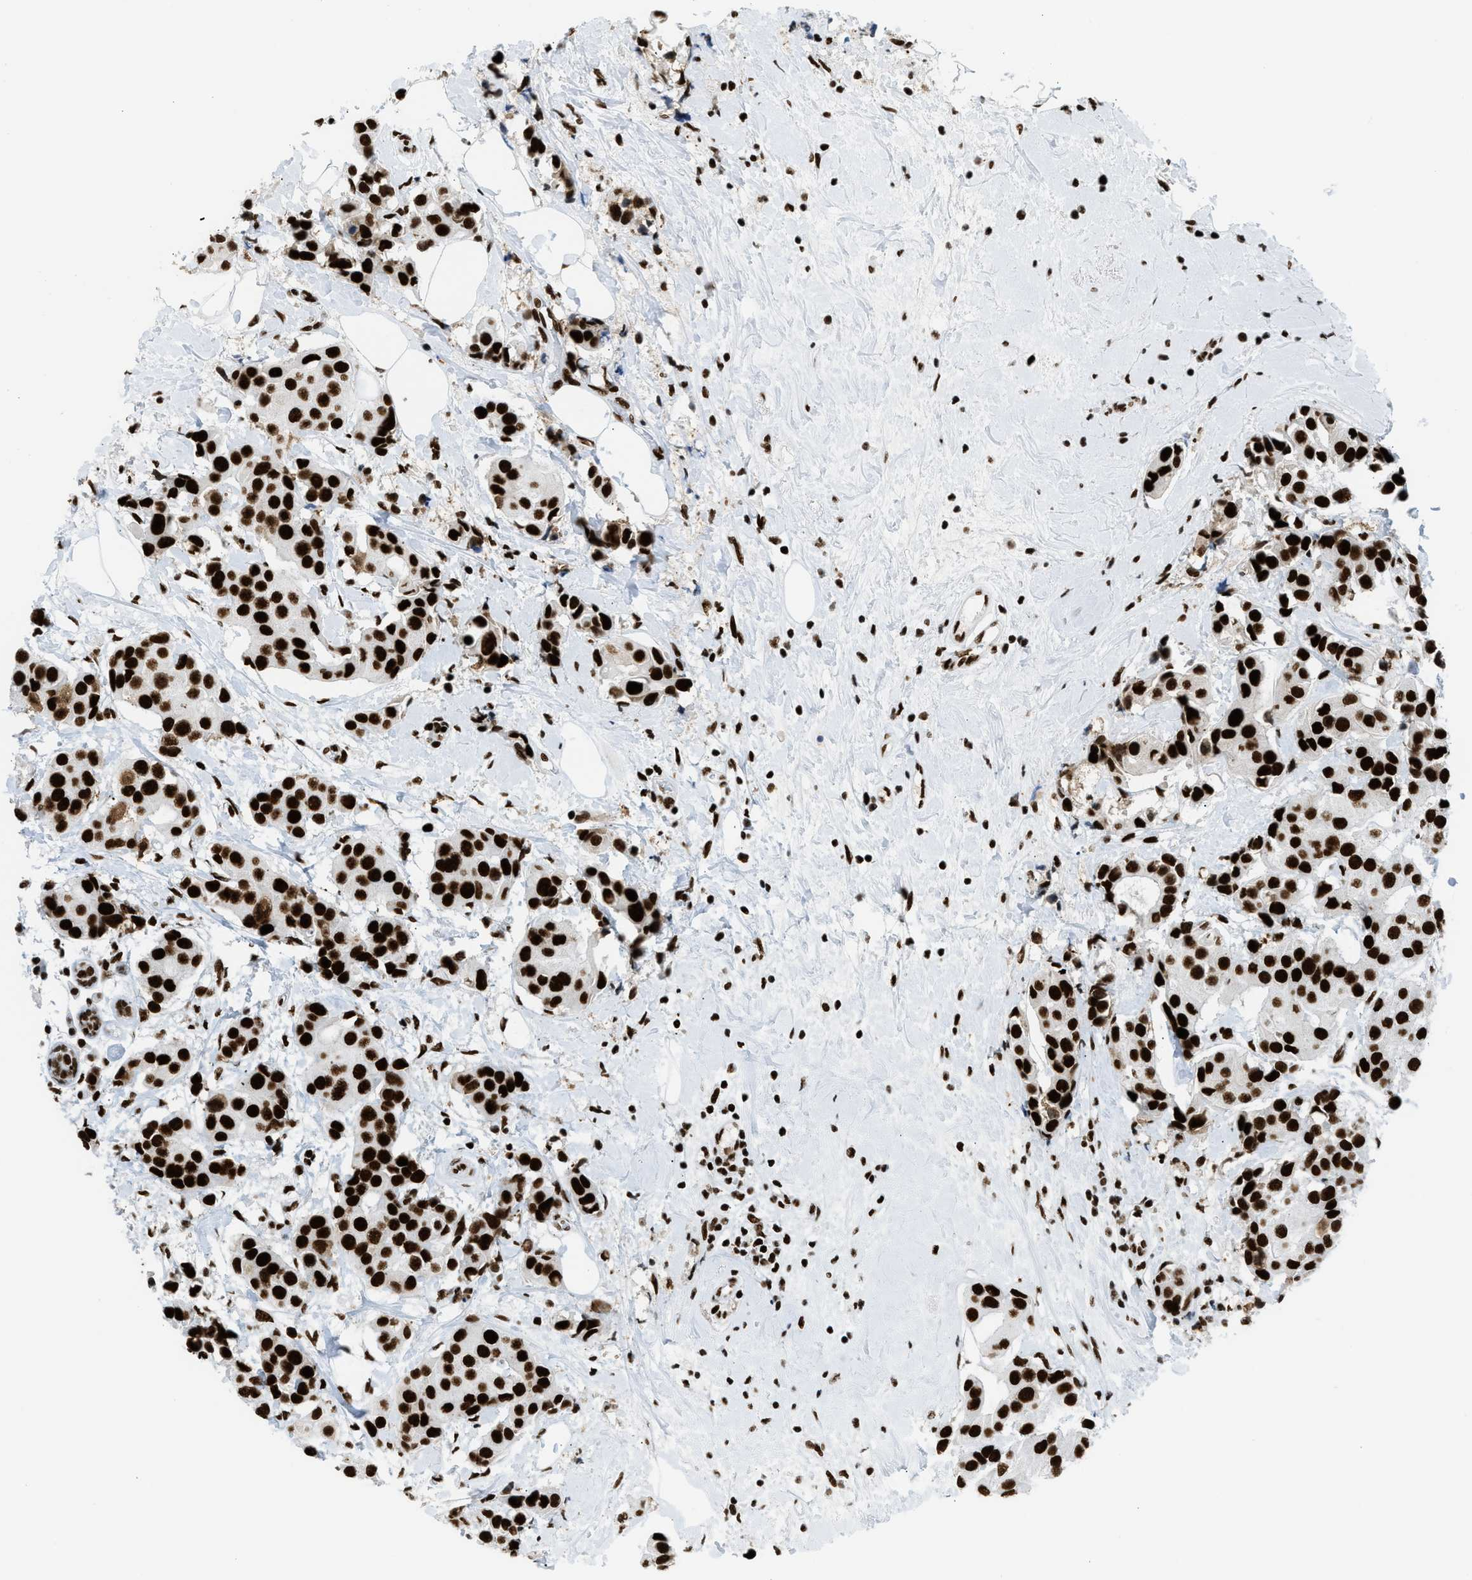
{"staining": {"intensity": "strong", "quantity": ">75%", "location": "nuclear"}, "tissue": "breast cancer", "cell_type": "Tumor cells", "image_type": "cancer", "snomed": [{"axis": "morphology", "description": "Normal tissue, NOS"}, {"axis": "morphology", "description": "Duct carcinoma"}, {"axis": "topography", "description": "Breast"}], "caption": "Immunohistochemical staining of human breast intraductal carcinoma displays high levels of strong nuclear protein expression in approximately >75% of tumor cells.", "gene": "PIF1", "patient": {"sex": "female", "age": 39}}